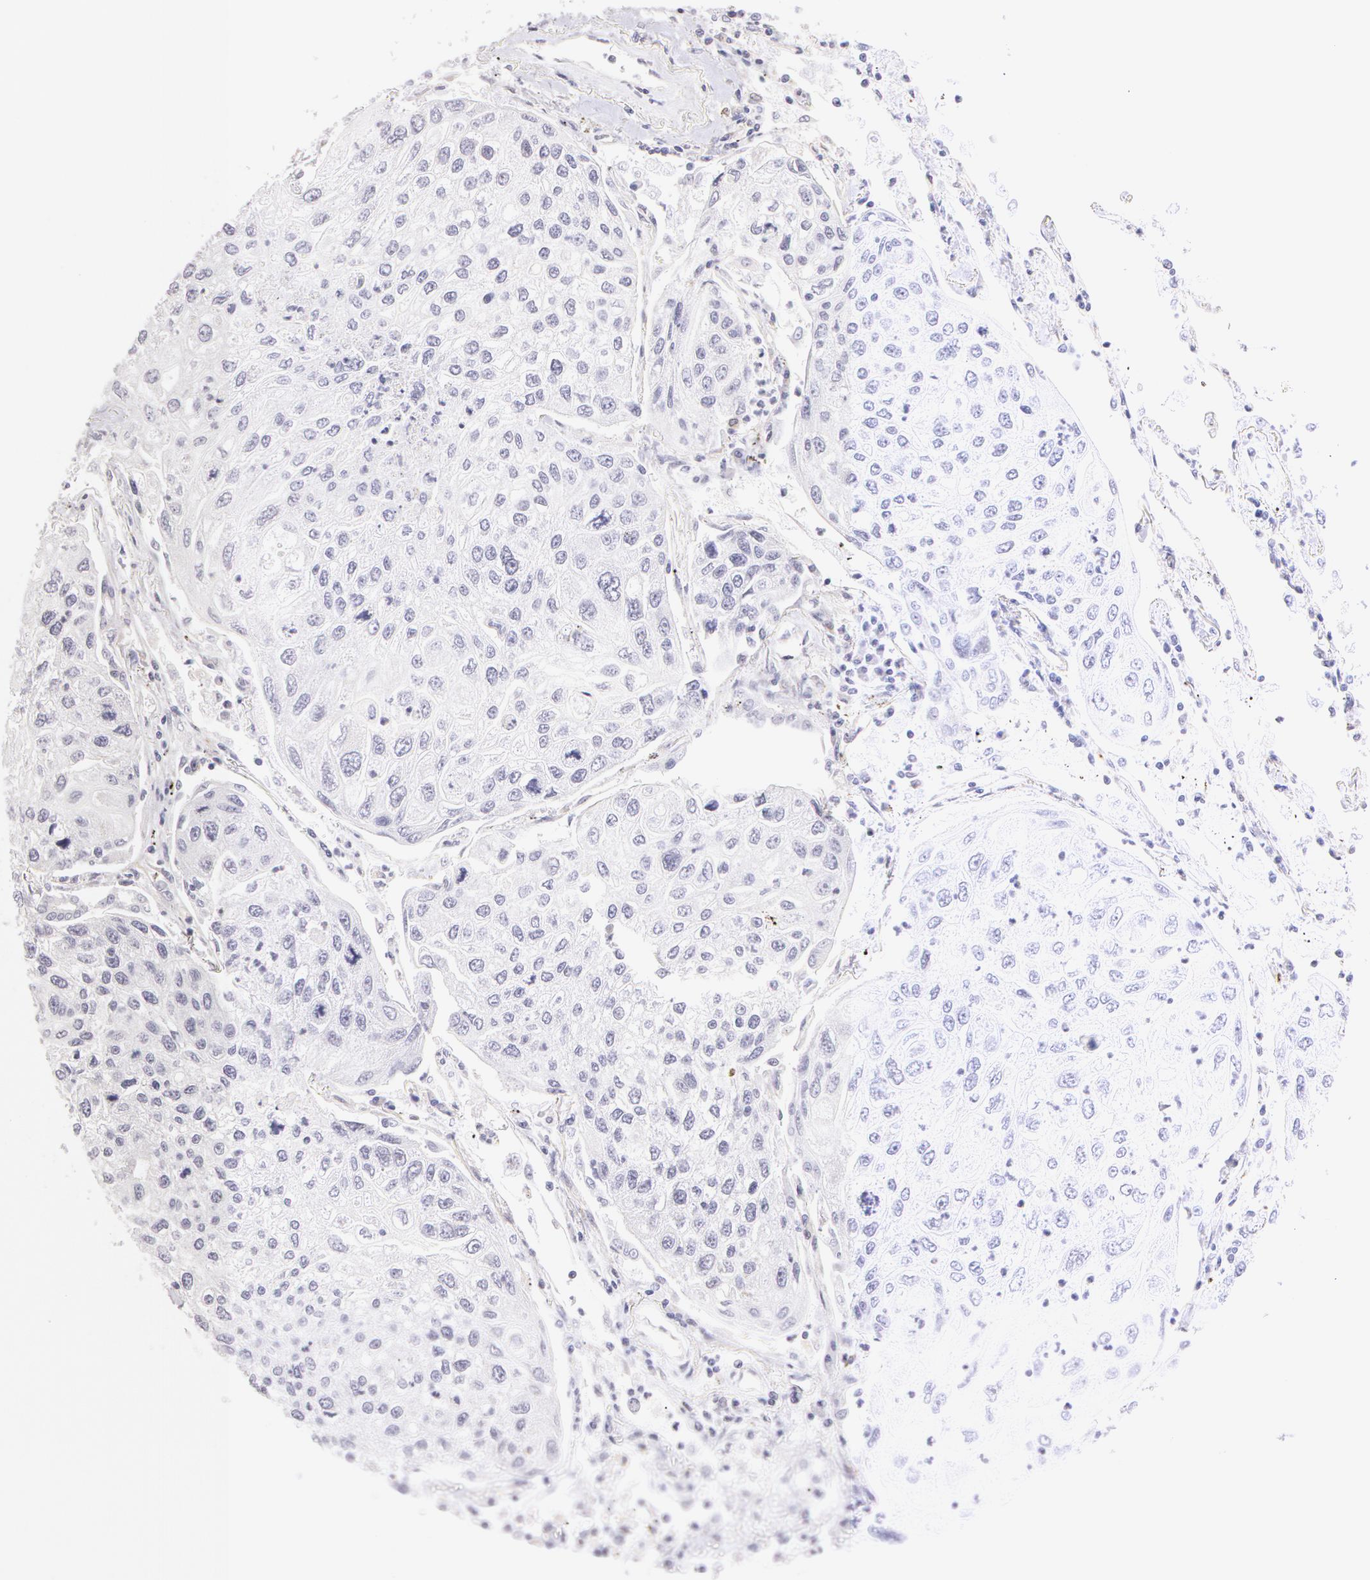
{"staining": {"intensity": "negative", "quantity": "none", "location": "none"}, "tissue": "lung cancer", "cell_type": "Tumor cells", "image_type": "cancer", "snomed": [{"axis": "morphology", "description": "Squamous cell carcinoma, NOS"}, {"axis": "topography", "description": "Lung"}], "caption": "This is a image of IHC staining of lung squamous cell carcinoma, which shows no expression in tumor cells. (DAB (3,3'-diaminobenzidine) IHC with hematoxylin counter stain).", "gene": "ZNF597", "patient": {"sex": "male", "age": 75}}